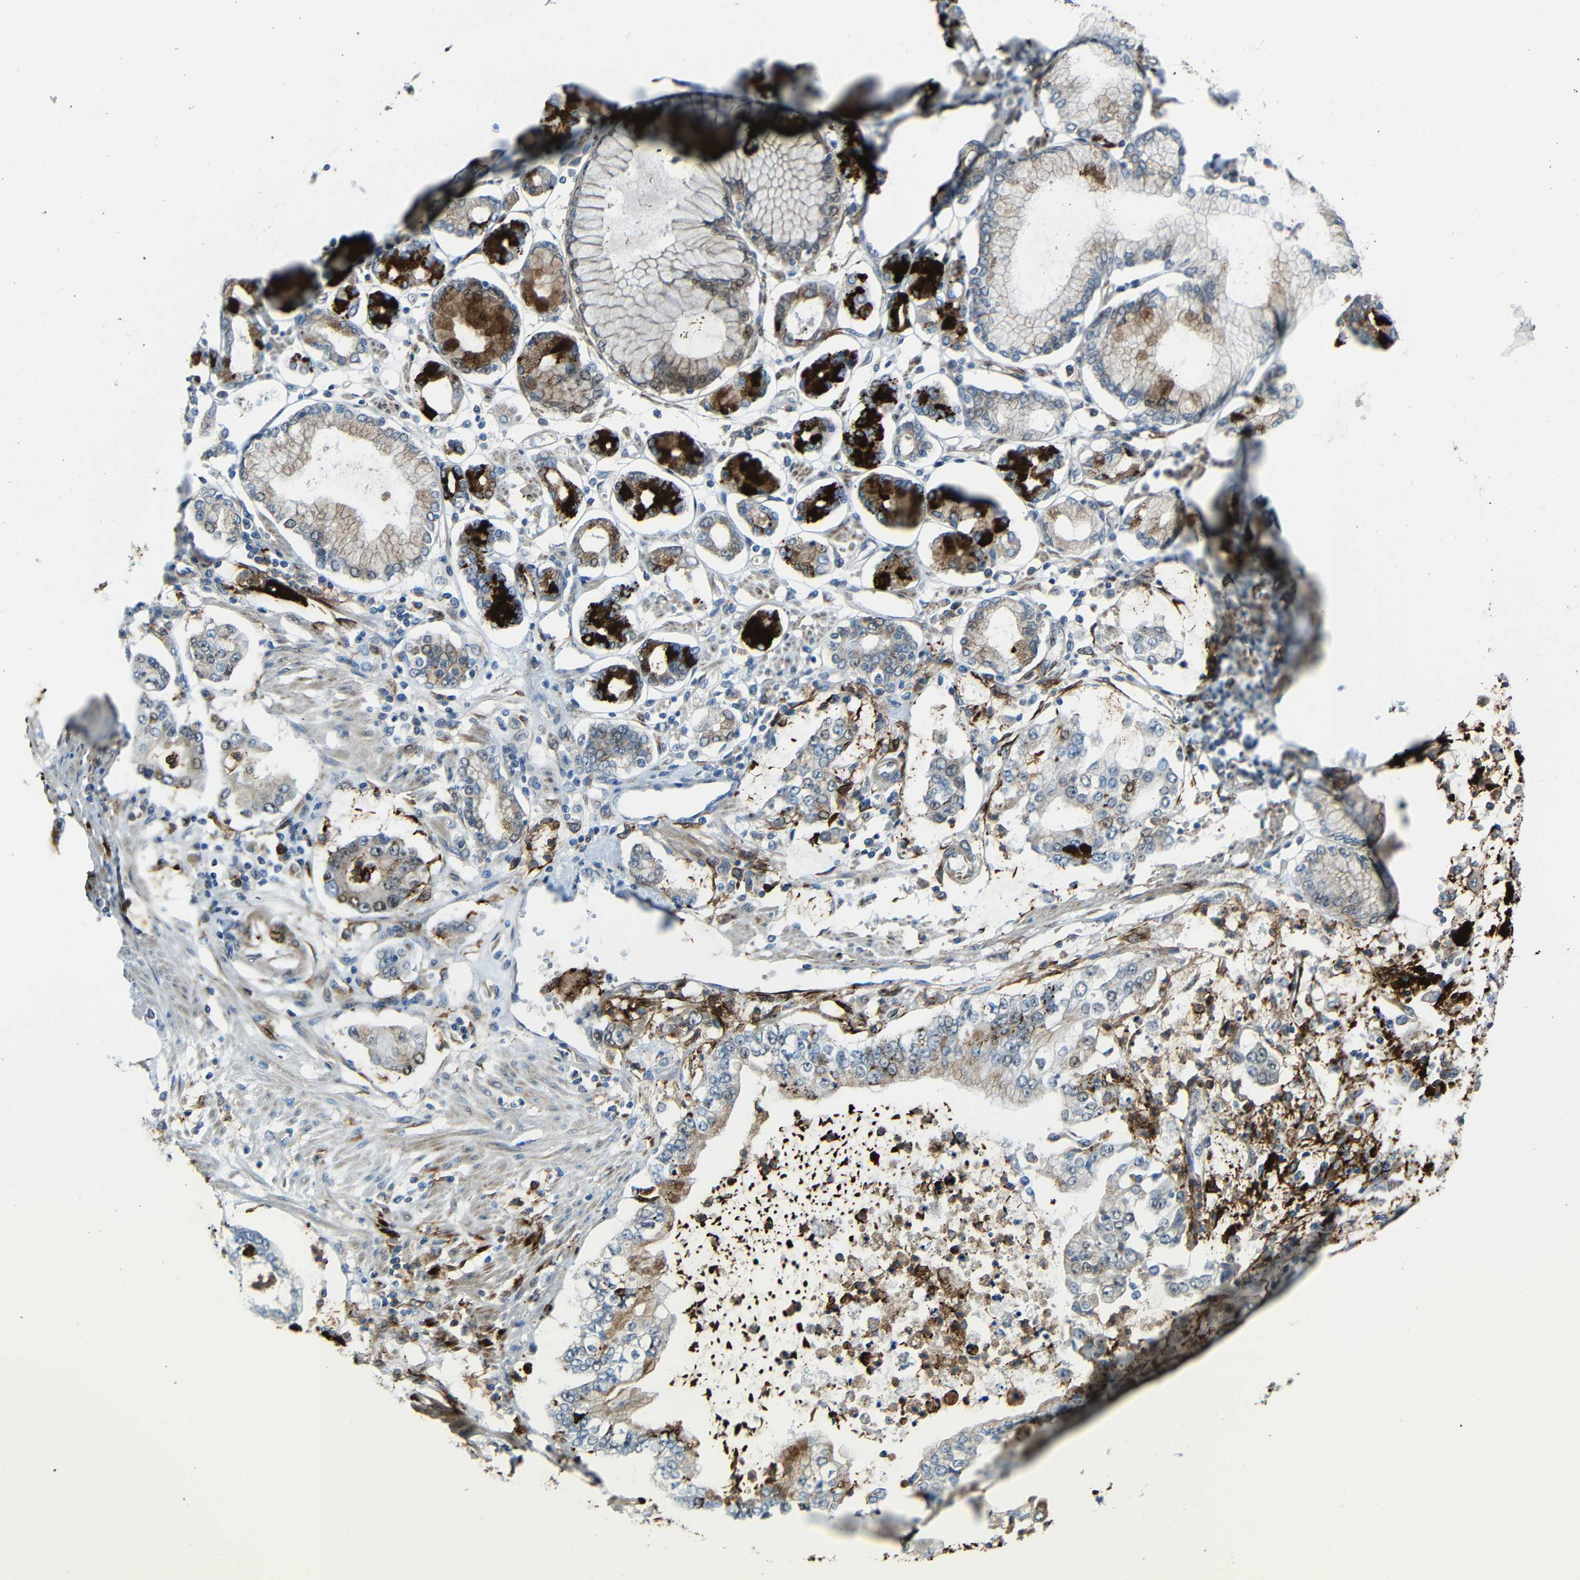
{"staining": {"intensity": "strong", "quantity": "25%-75%", "location": "cytoplasmic/membranous"}, "tissue": "stomach cancer", "cell_type": "Tumor cells", "image_type": "cancer", "snomed": [{"axis": "morphology", "description": "Adenocarcinoma, NOS"}, {"axis": "topography", "description": "Stomach"}], "caption": "DAB immunohistochemical staining of human stomach cancer (adenocarcinoma) displays strong cytoplasmic/membranous protein staining in approximately 25%-75% of tumor cells.", "gene": "DCLK1", "patient": {"sex": "male", "age": 76}}